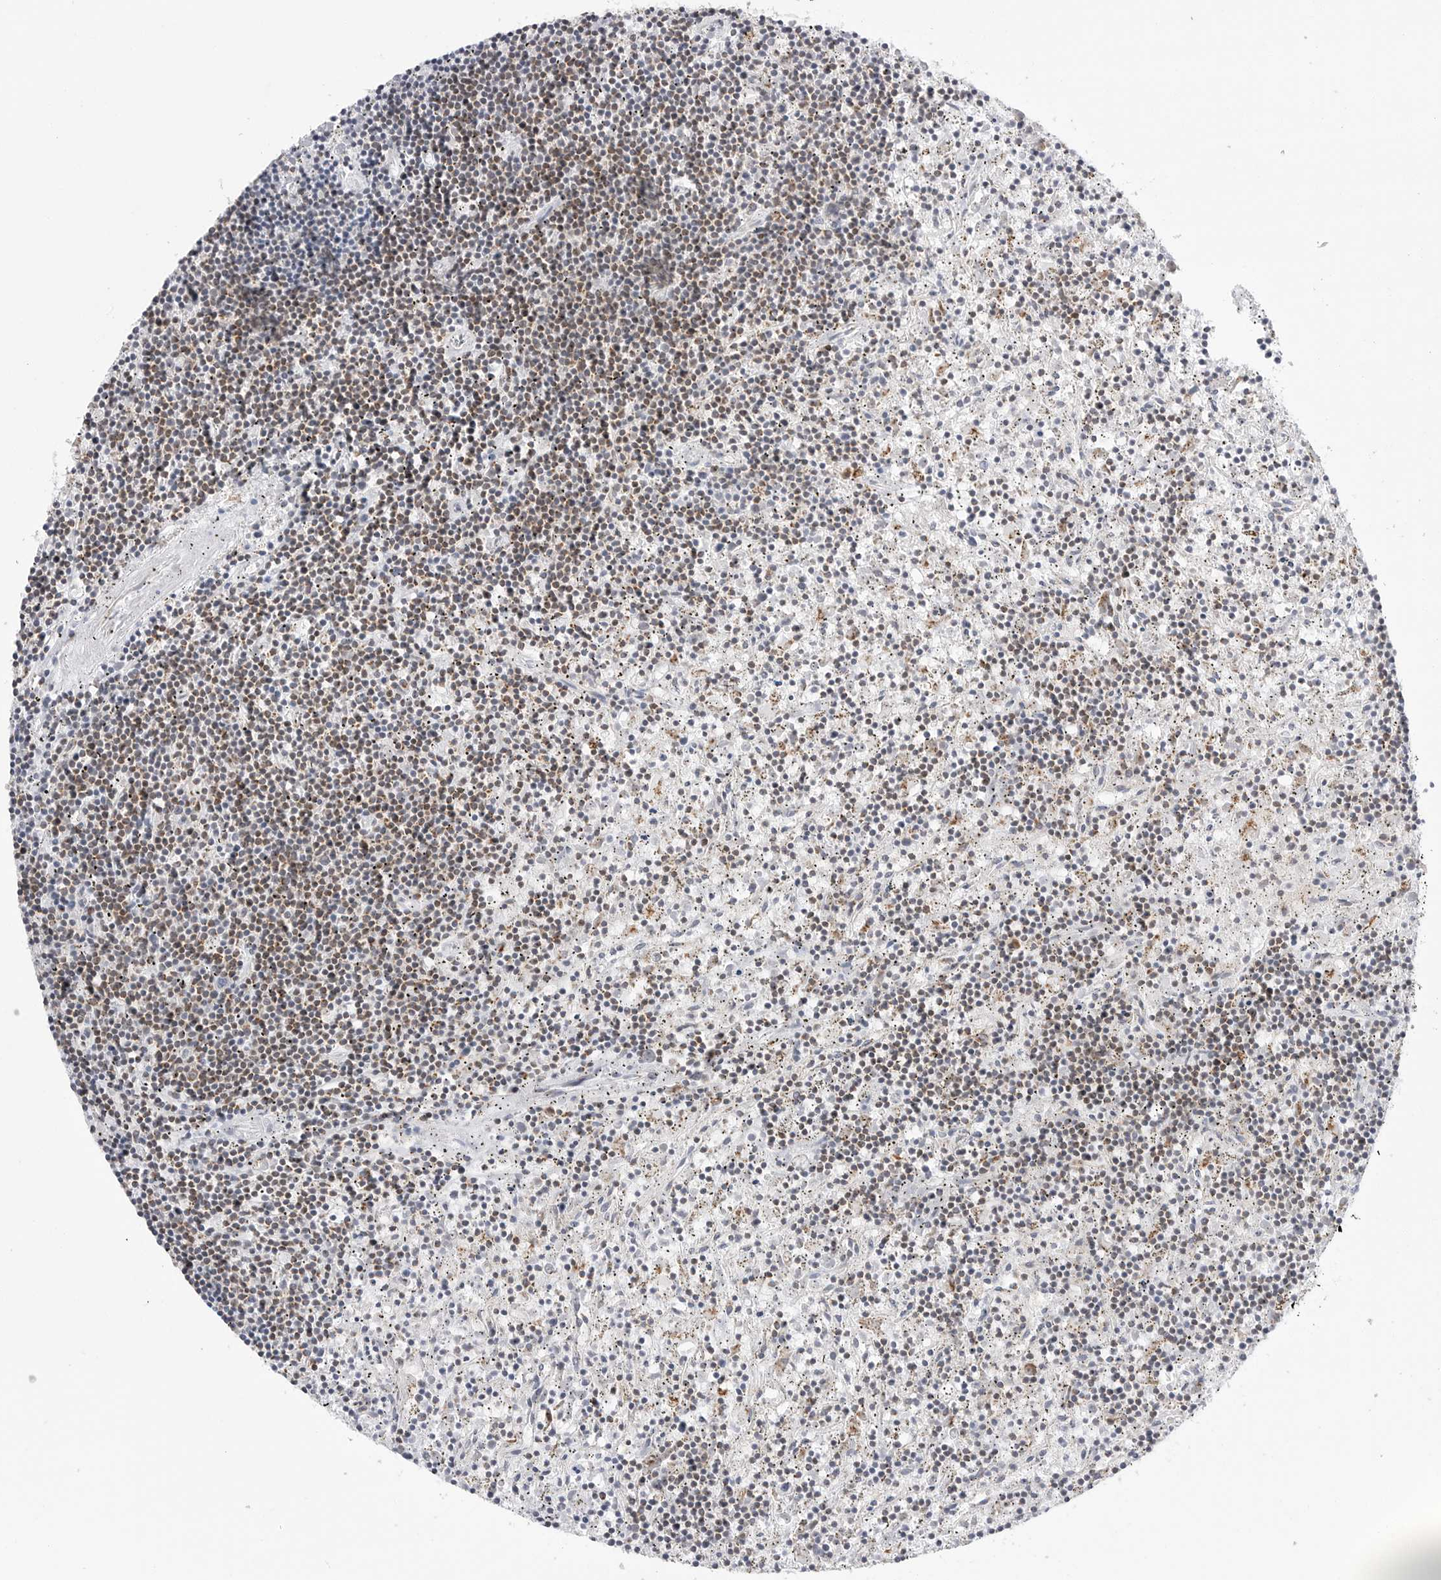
{"staining": {"intensity": "weak", "quantity": "<25%", "location": "cytoplasmic/membranous"}, "tissue": "lymphoma", "cell_type": "Tumor cells", "image_type": "cancer", "snomed": [{"axis": "morphology", "description": "Malignant lymphoma, non-Hodgkin's type, Low grade"}, {"axis": "topography", "description": "Spleen"}], "caption": "DAB (3,3'-diaminobenzidine) immunohistochemical staining of low-grade malignant lymphoma, non-Hodgkin's type reveals no significant staining in tumor cells.", "gene": "ATP5IF1", "patient": {"sex": "male", "age": 76}}